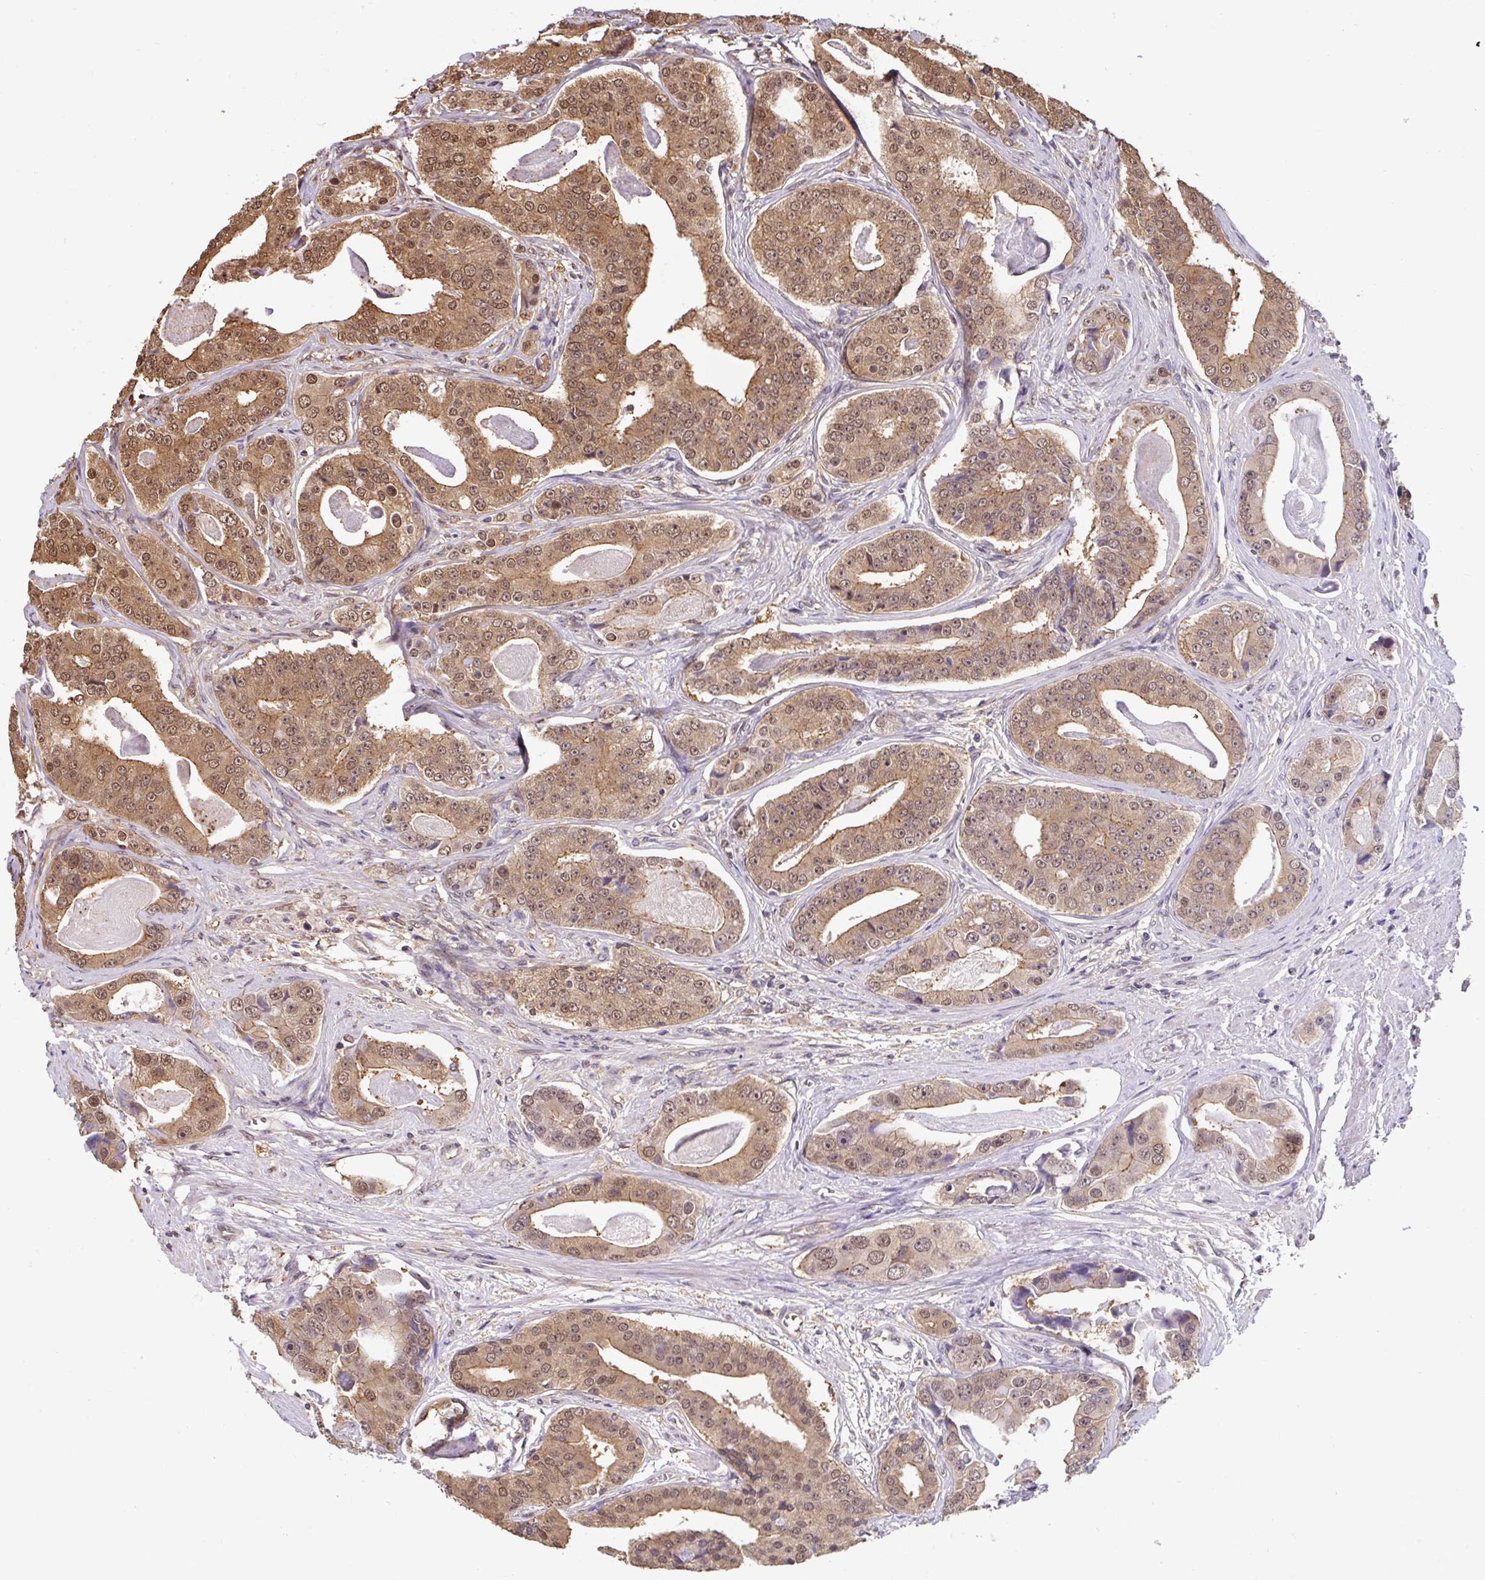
{"staining": {"intensity": "moderate", "quantity": ">75%", "location": "cytoplasmic/membranous,nuclear"}, "tissue": "prostate cancer", "cell_type": "Tumor cells", "image_type": "cancer", "snomed": [{"axis": "morphology", "description": "Adenocarcinoma, High grade"}, {"axis": "topography", "description": "Prostate"}], "caption": "Prostate cancer (adenocarcinoma (high-grade)) stained with IHC reveals moderate cytoplasmic/membranous and nuclear expression in approximately >75% of tumor cells. Ihc stains the protein in brown and the nuclei are stained blue.", "gene": "ST13", "patient": {"sex": "male", "age": 71}}